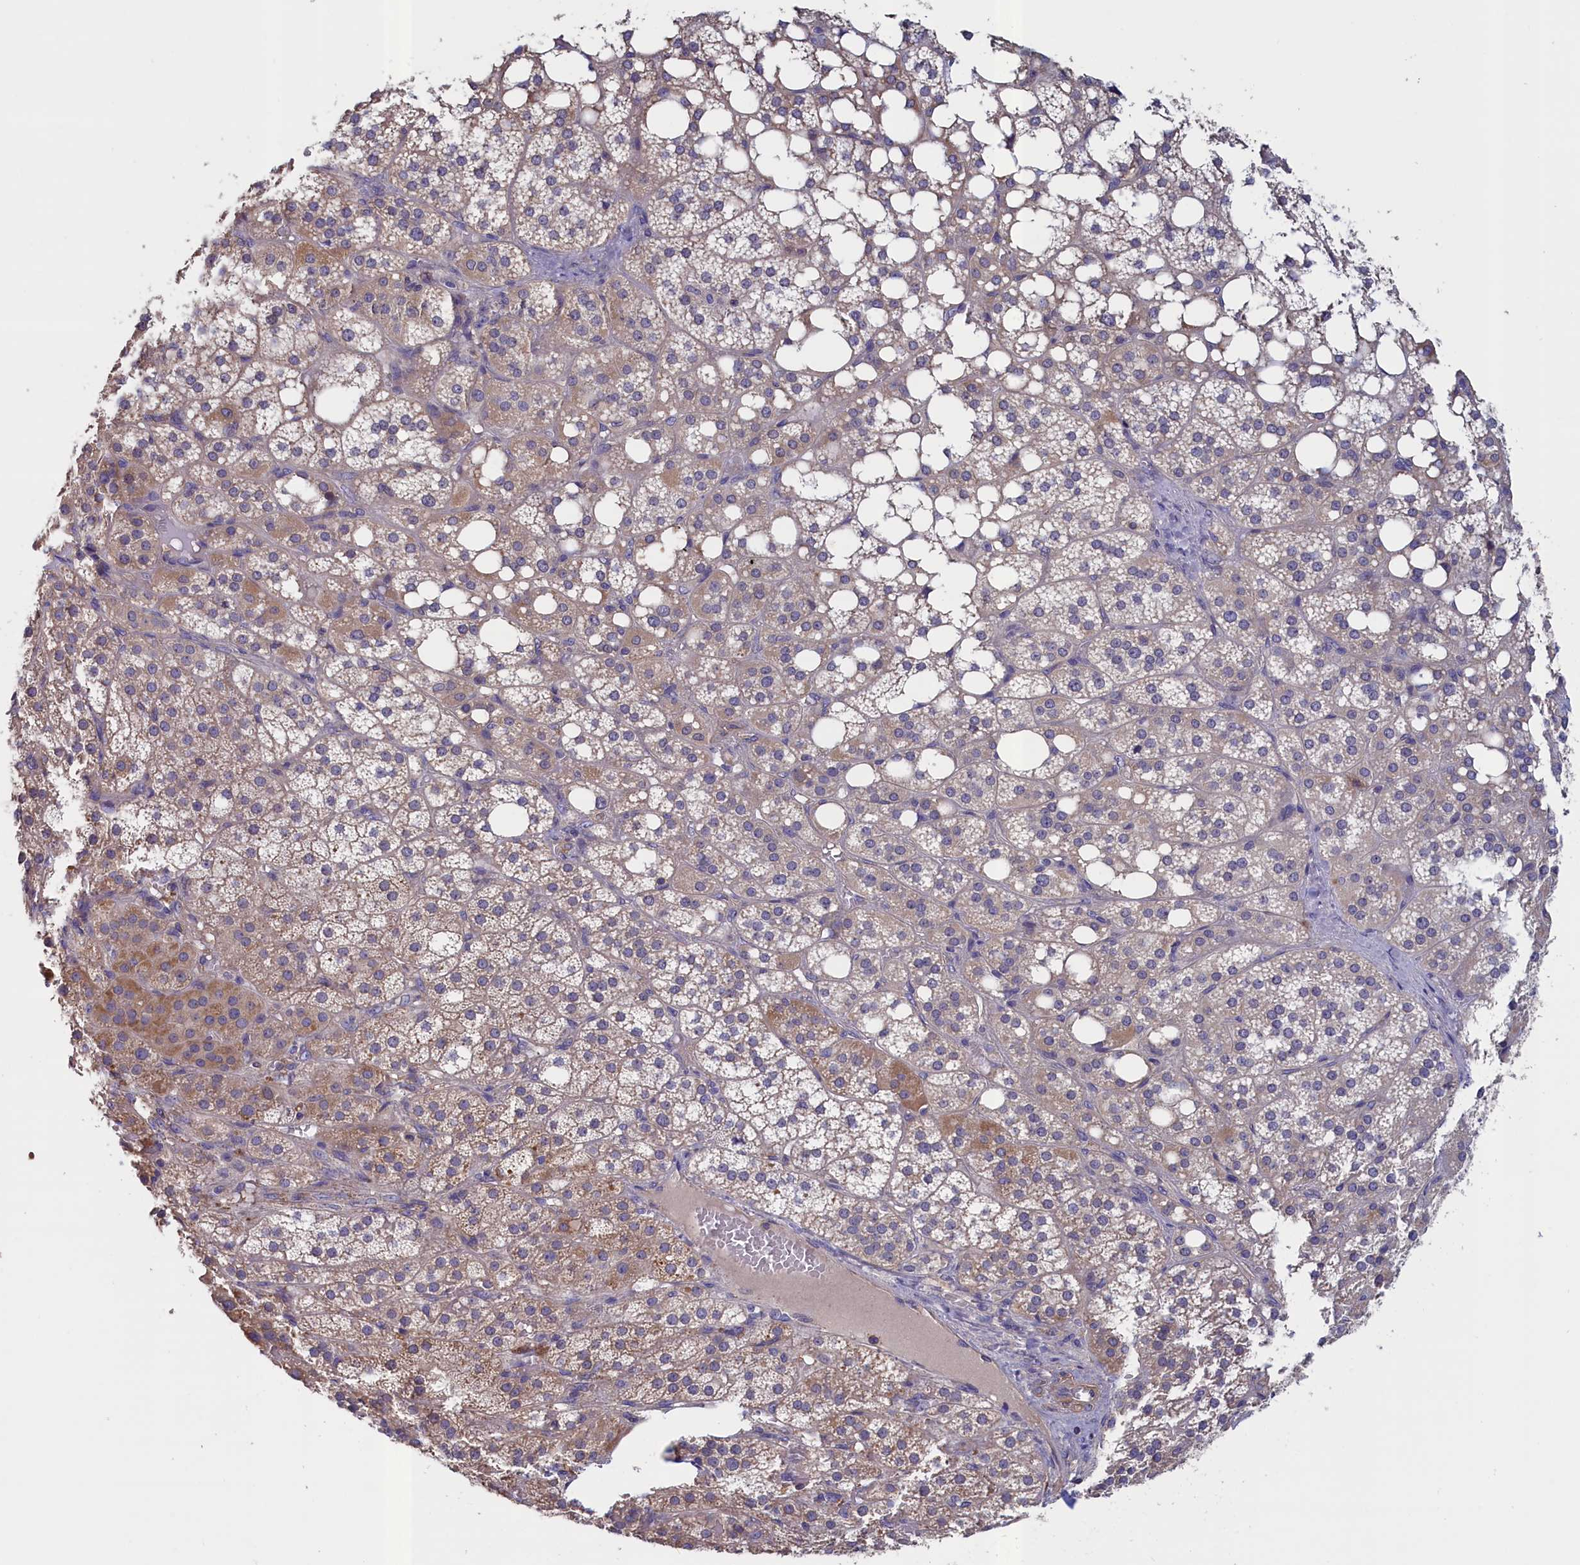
{"staining": {"intensity": "moderate", "quantity": "25%-75%", "location": "cytoplasmic/membranous"}, "tissue": "adrenal gland", "cell_type": "Glandular cells", "image_type": "normal", "snomed": [{"axis": "morphology", "description": "Normal tissue, NOS"}, {"axis": "topography", "description": "Adrenal gland"}], "caption": "A high-resolution image shows immunohistochemistry staining of benign adrenal gland, which demonstrates moderate cytoplasmic/membranous expression in approximately 25%-75% of glandular cells.", "gene": "ANKRD2", "patient": {"sex": "female", "age": 59}}